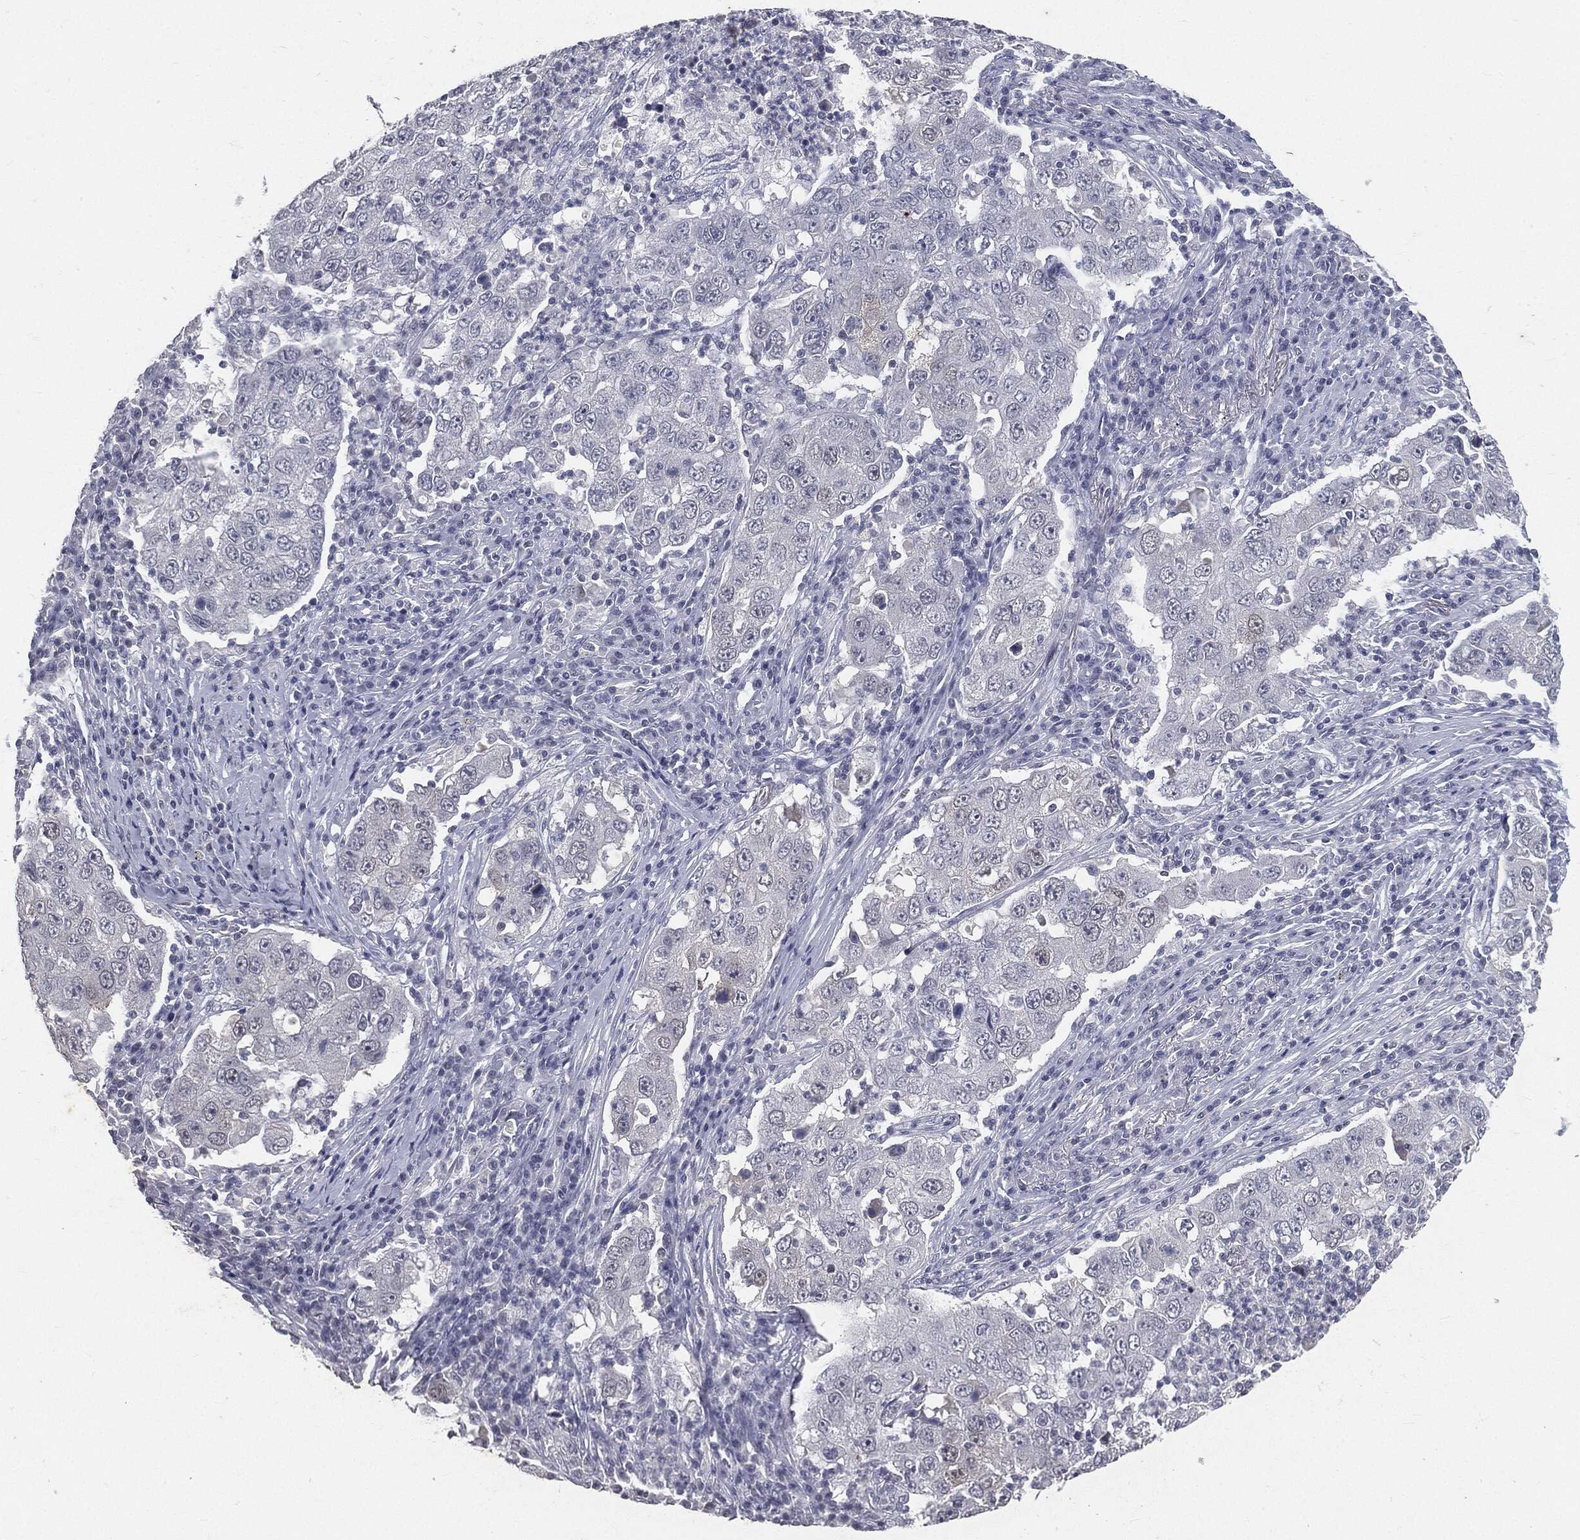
{"staining": {"intensity": "negative", "quantity": "none", "location": "none"}, "tissue": "lung cancer", "cell_type": "Tumor cells", "image_type": "cancer", "snomed": [{"axis": "morphology", "description": "Adenocarcinoma, NOS"}, {"axis": "topography", "description": "Lung"}], "caption": "This micrograph is of lung cancer stained with immunohistochemistry (IHC) to label a protein in brown with the nuclei are counter-stained blue. There is no staining in tumor cells.", "gene": "SLC2A2", "patient": {"sex": "male", "age": 73}}